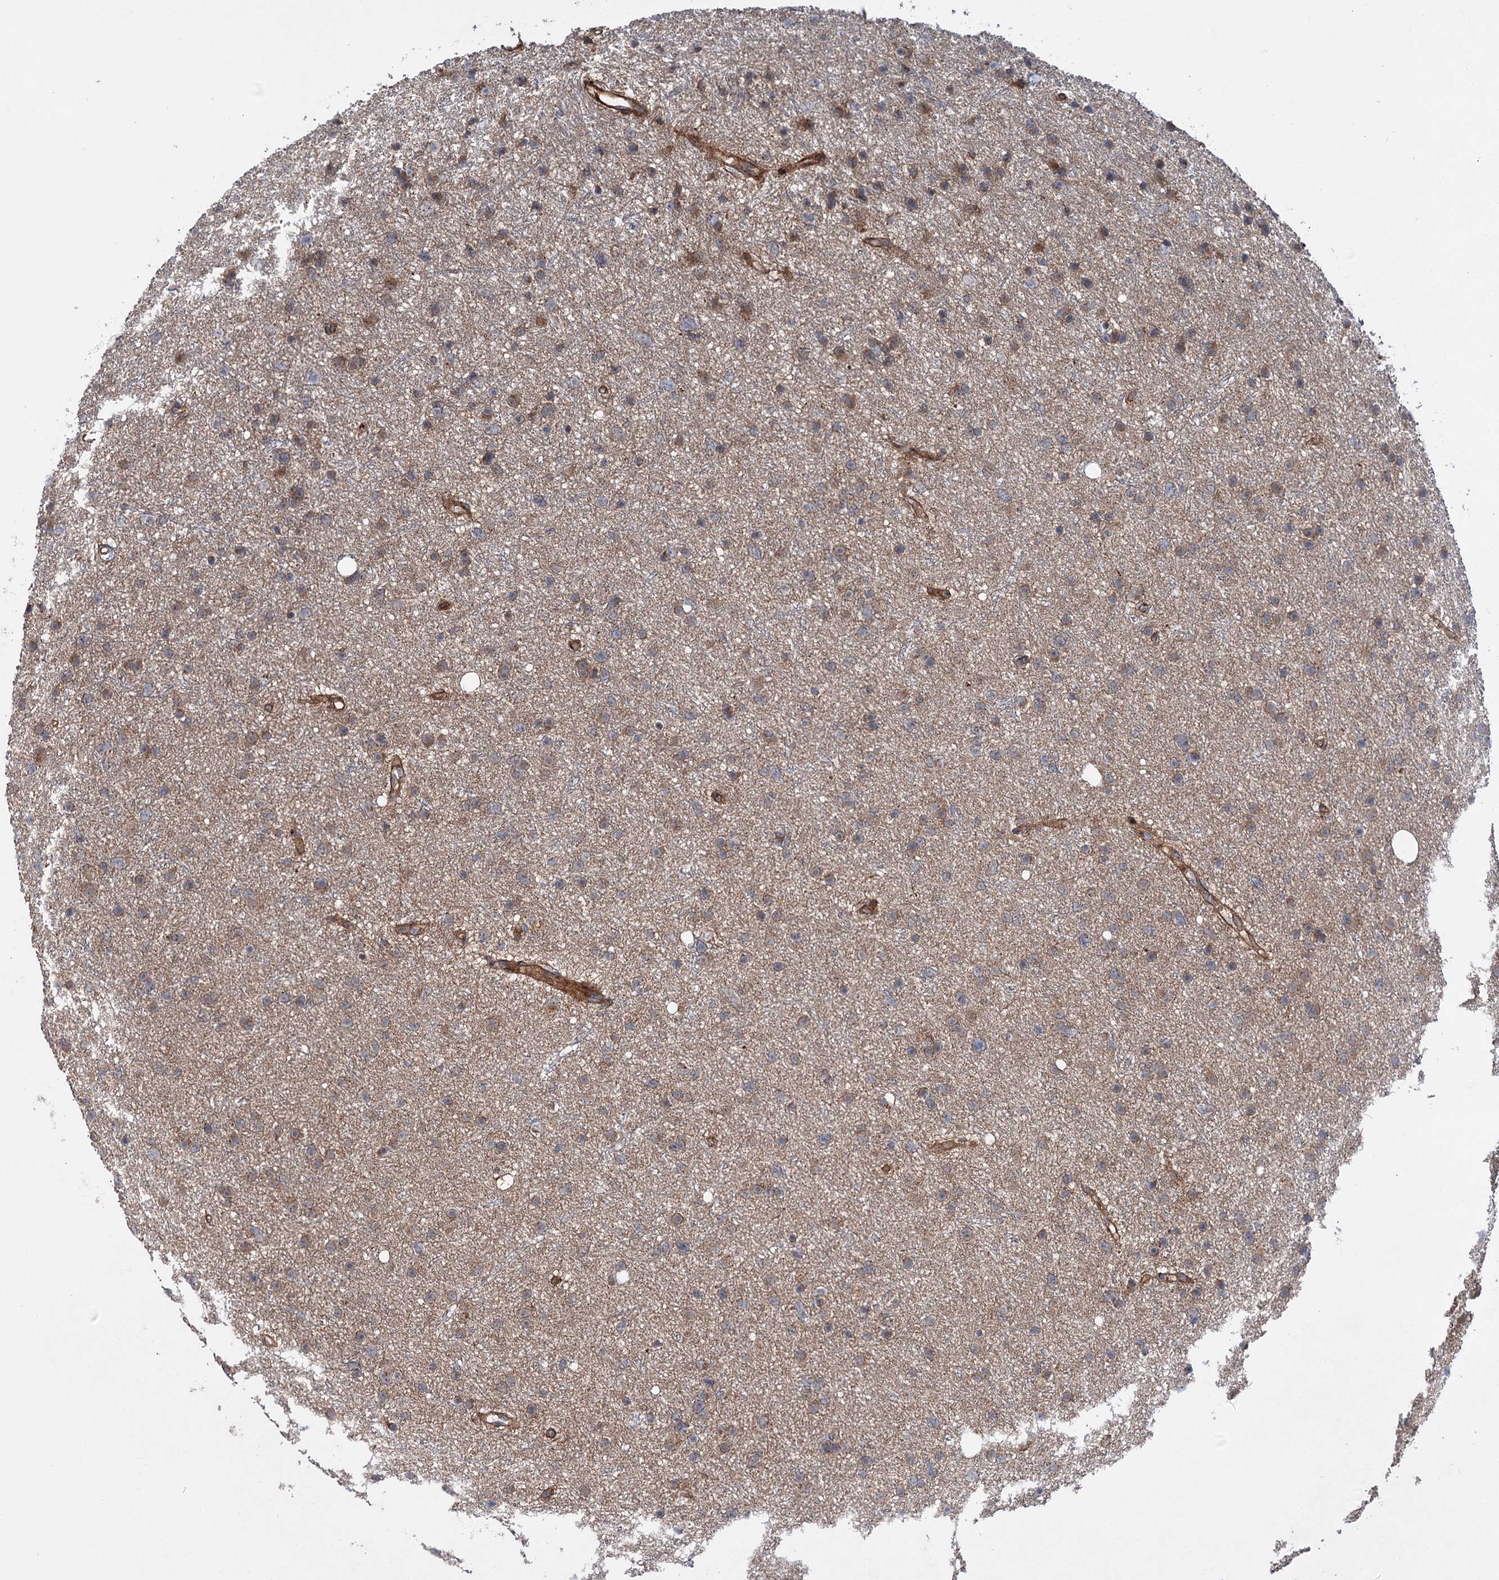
{"staining": {"intensity": "moderate", "quantity": "25%-75%", "location": "cytoplasmic/membranous"}, "tissue": "glioma", "cell_type": "Tumor cells", "image_type": "cancer", "snomed": [{"axis": "morphology", "description": "Glioma, malignant, Low grade"}, {"axis": "topography", "description": "Cerebral cortex"}], "caption": "Immunohistochemistry (IHC) photomicrograph of human glioma stained for a protein (brown), which shows medium levels of moderate cytoplasmic/membranous staining in approximately 25%-75% of tumor cells.", "gene": "ADGRG4", "patient": {"sex": "female", "age": 39}}